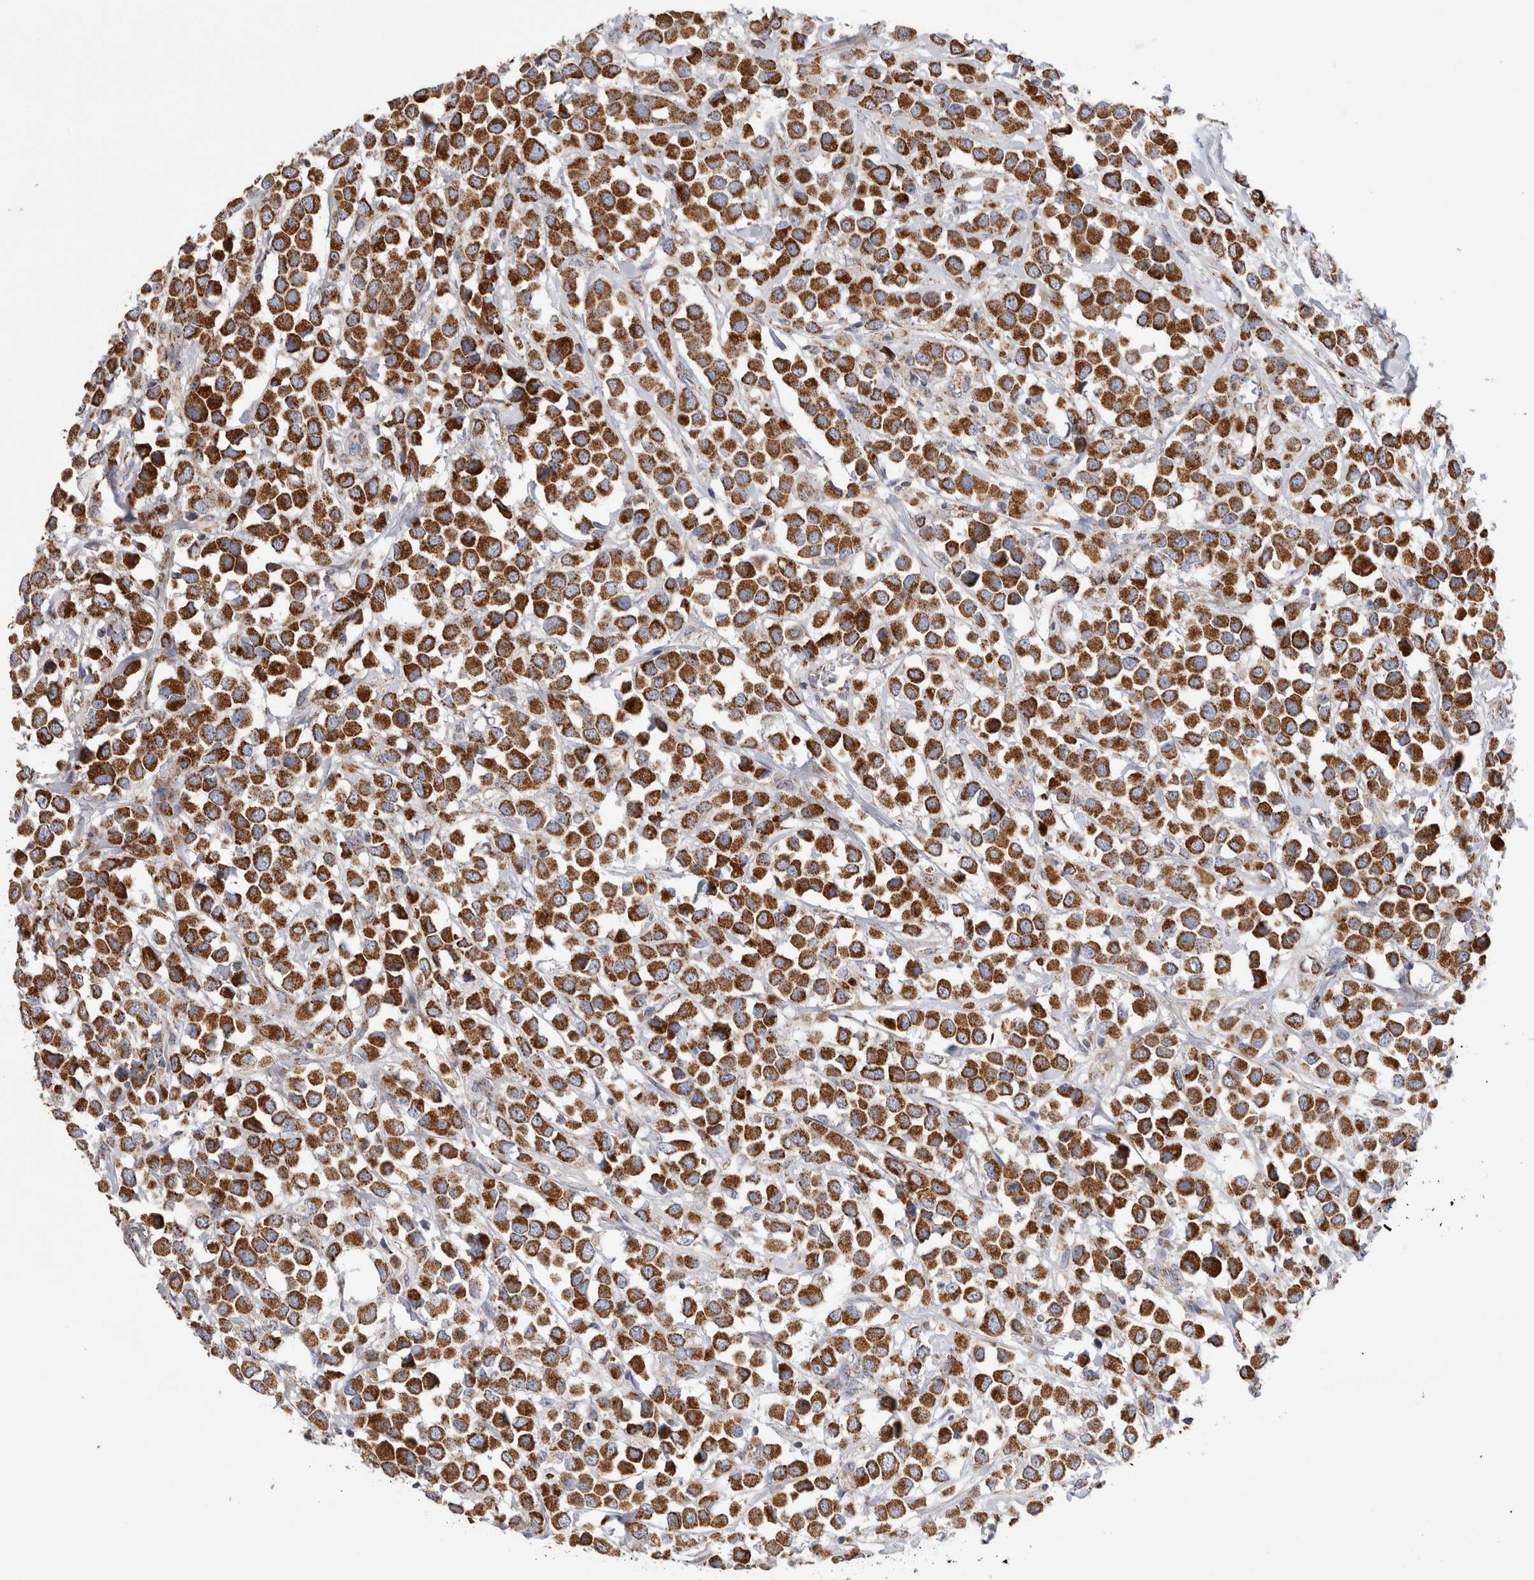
{"staining": {"intensity": "strong", "quantity": ">75%", "location": "cytoplasmic/membranous"}, "tissue": "breast cancer", "cell_type": "Tumor cells", "image_type": "cancer", "snomed": [{"axis": "morphology", "description": "Duct carcinoma"}, {"axis": "topography", "description": "Breast"}], "caption": "Protein expression analysis of breast cancer demonstrates strong cytoplasmic/membranous positivity in approximately >75% of tumor cells.", "gene": "IARS2", "patient": {"sex": "female", "age": 61}}